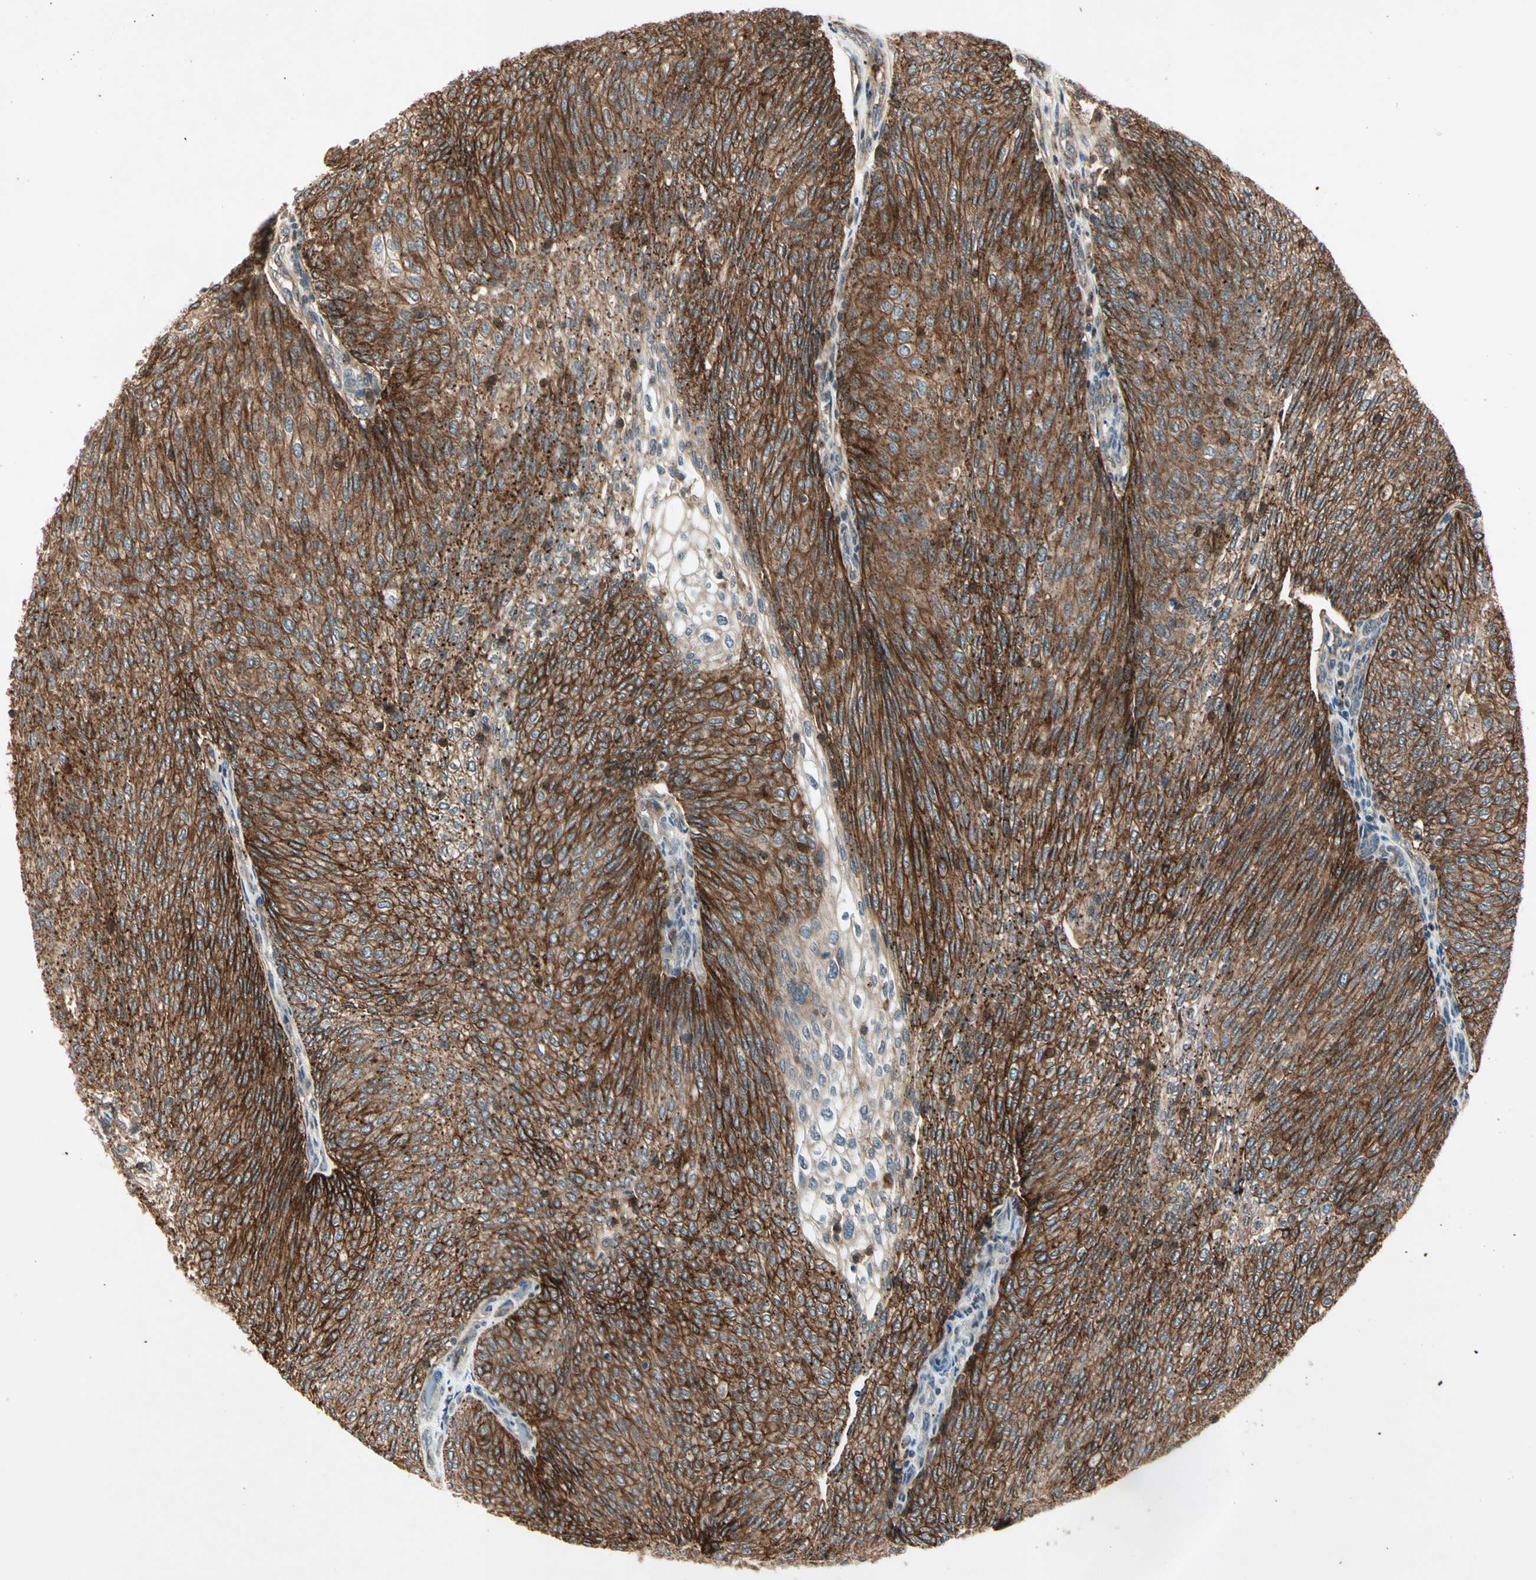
{"staining": {"intensity": "strong", "quantity": ">75%", "location": "cytoplasmic/membranous"}, "tissue": "urothelial cancer", "cell_type": "Tumor cells", "image_type": "cancer", "snomed": [{"axis": "morphology", "description": "Urothelial carcinoma, Low grade"}, {"axis": "topography", "description": "Urinary bladder"}], "caption": "DAB (3,3'-diaminobenzidine) immunohistochemical staining of human low-grade urothelial carcinoma displays strong cytoplasmic/membranous protein expression in approximately >75% of tumor cells.", "gene": "FLOT1", "patient": {"sex": "female", "age": 79}}